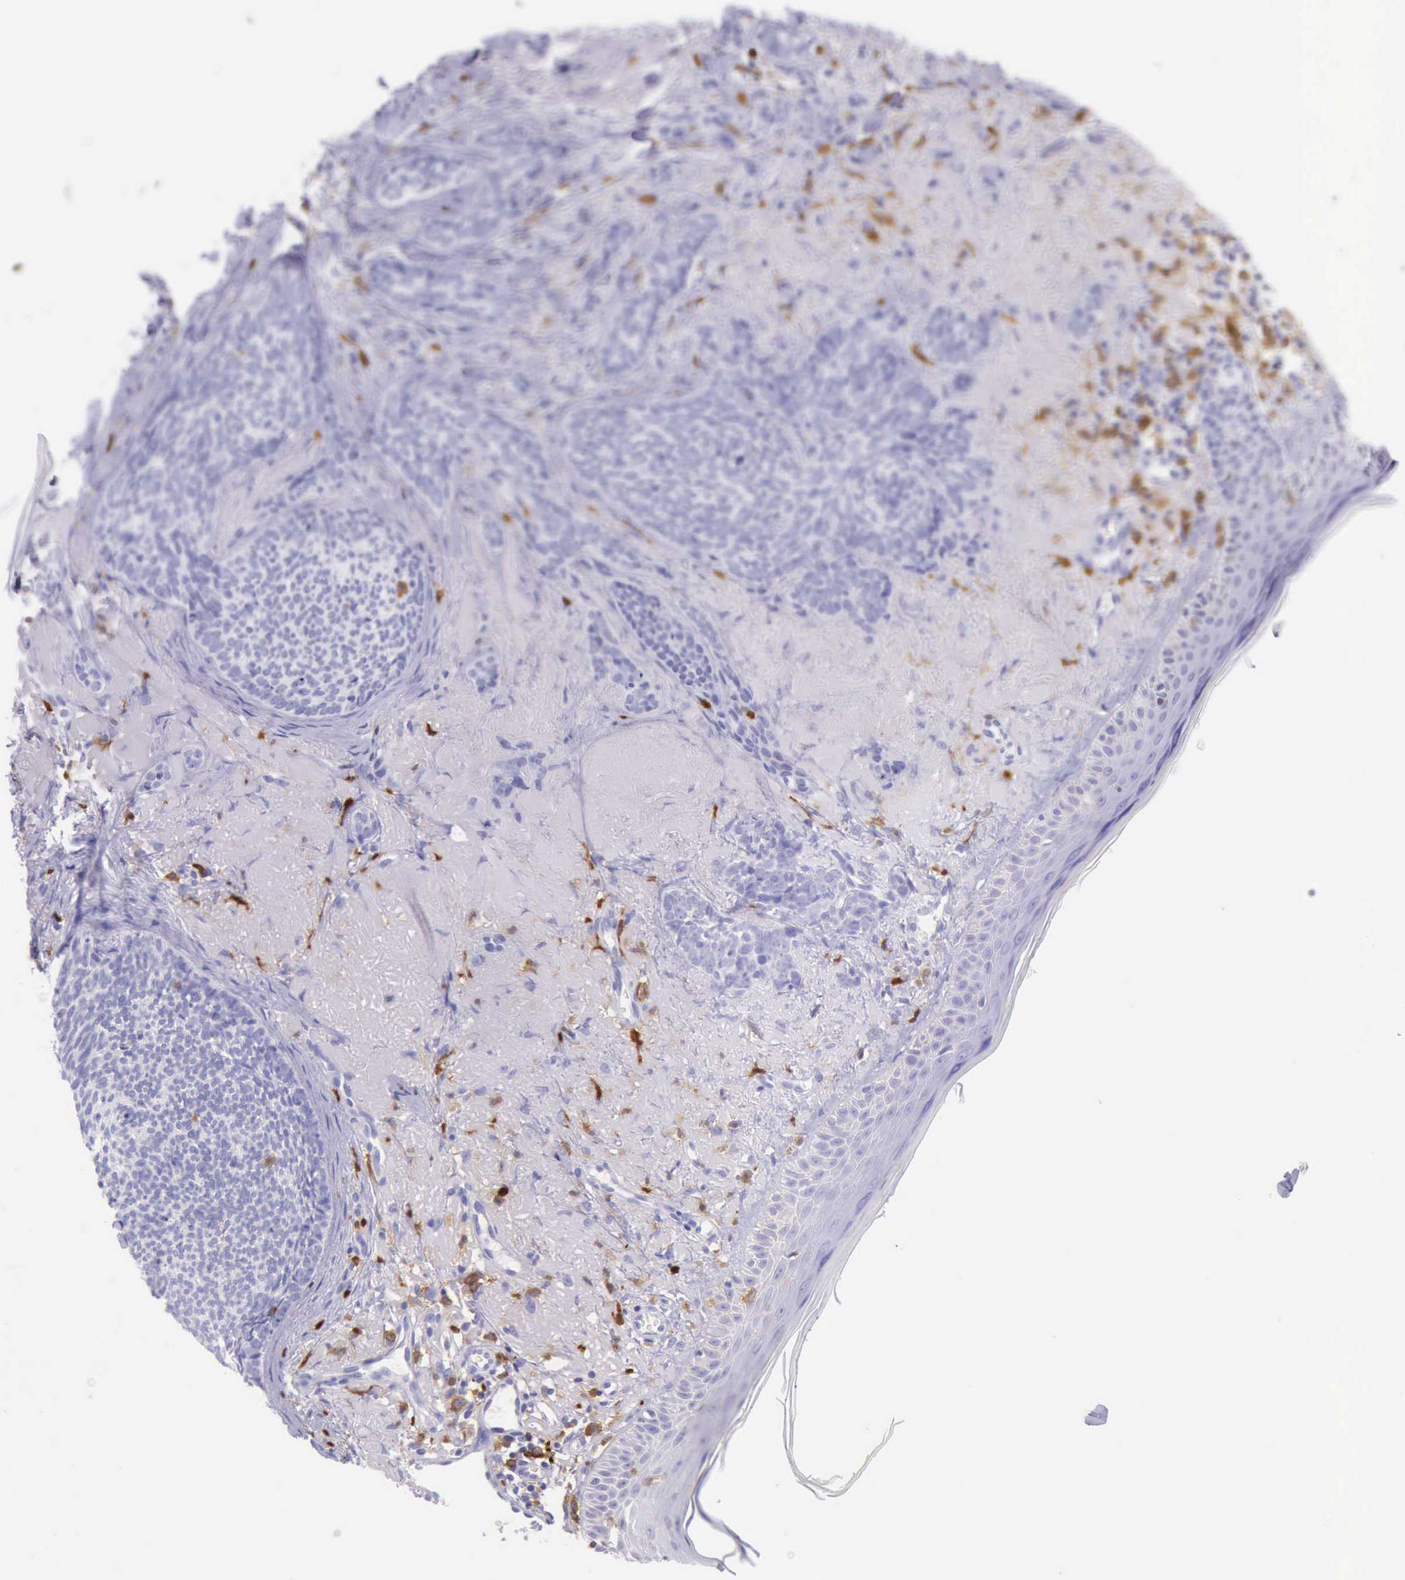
{"staining": {"intensity": "negative", "quantity": "none", "location": "none"}, "tissue": "skin cancer", "cell_type": "Tumor cells", "image_type": "cancer", "snomed": [{"axis": "morphology", "description": "Basal cell carcinoma"}, {"axis": "topography", "description": "Skin"}], "caption": "Tumor cells show no significant protein expression in skin cancer (basal cell carcinoma).", "gene": "BTK", "patient": {"sex": "female", "age": 81}}